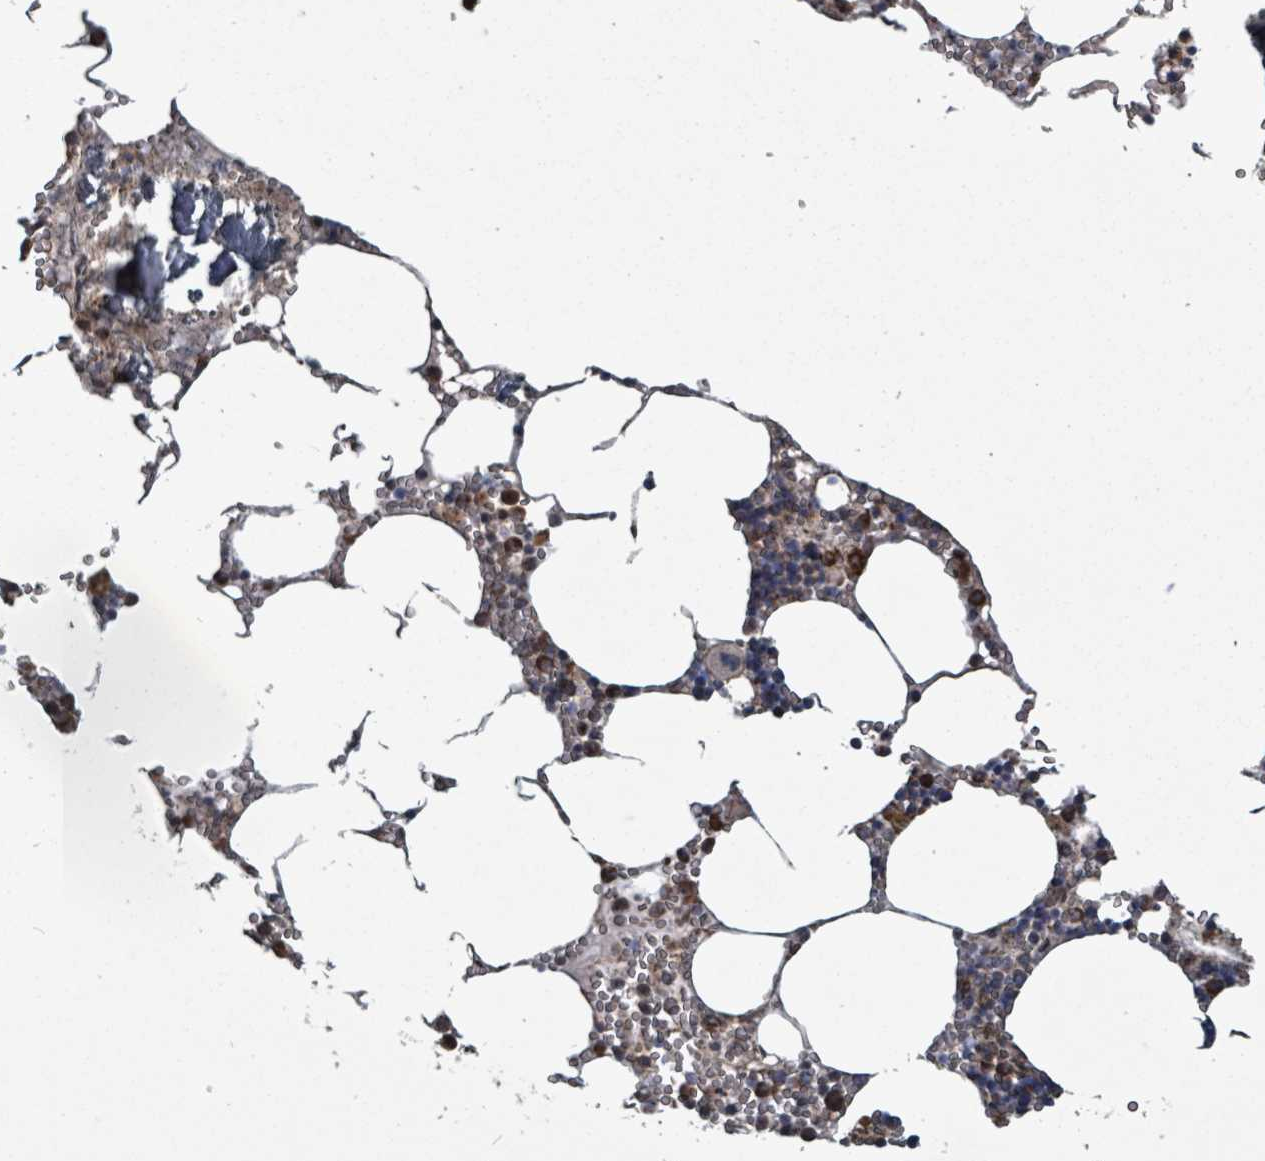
{"staining": {"intensity": "strong", "quantity": "25%-75%", "location": "cytoplasmic/membranous"}, "tissue": "bone marrow", "cell_type": "Hematopoietic cells", "image_type": "normal", "snomed": [{"axis": "morphology", "description": "Normal tissue, NOS"}, {"axis": "topography", "description": "Bone marrow"}], "caption": "Bone marrow stained with DAB (3,3'-diaminobenzidine) immunohistochemistry (IHC) reveals high levels of strong cytoplasmic/membranous positivity in approximately 25%-75% of hematopoietic cells. The protein is stained brown, and the nuclei are stained in blue (DAB IHC with brightfield microscopy, high magnification).", "gene": "MRPL4", "patient": {"sex": "male", "age": 54}}